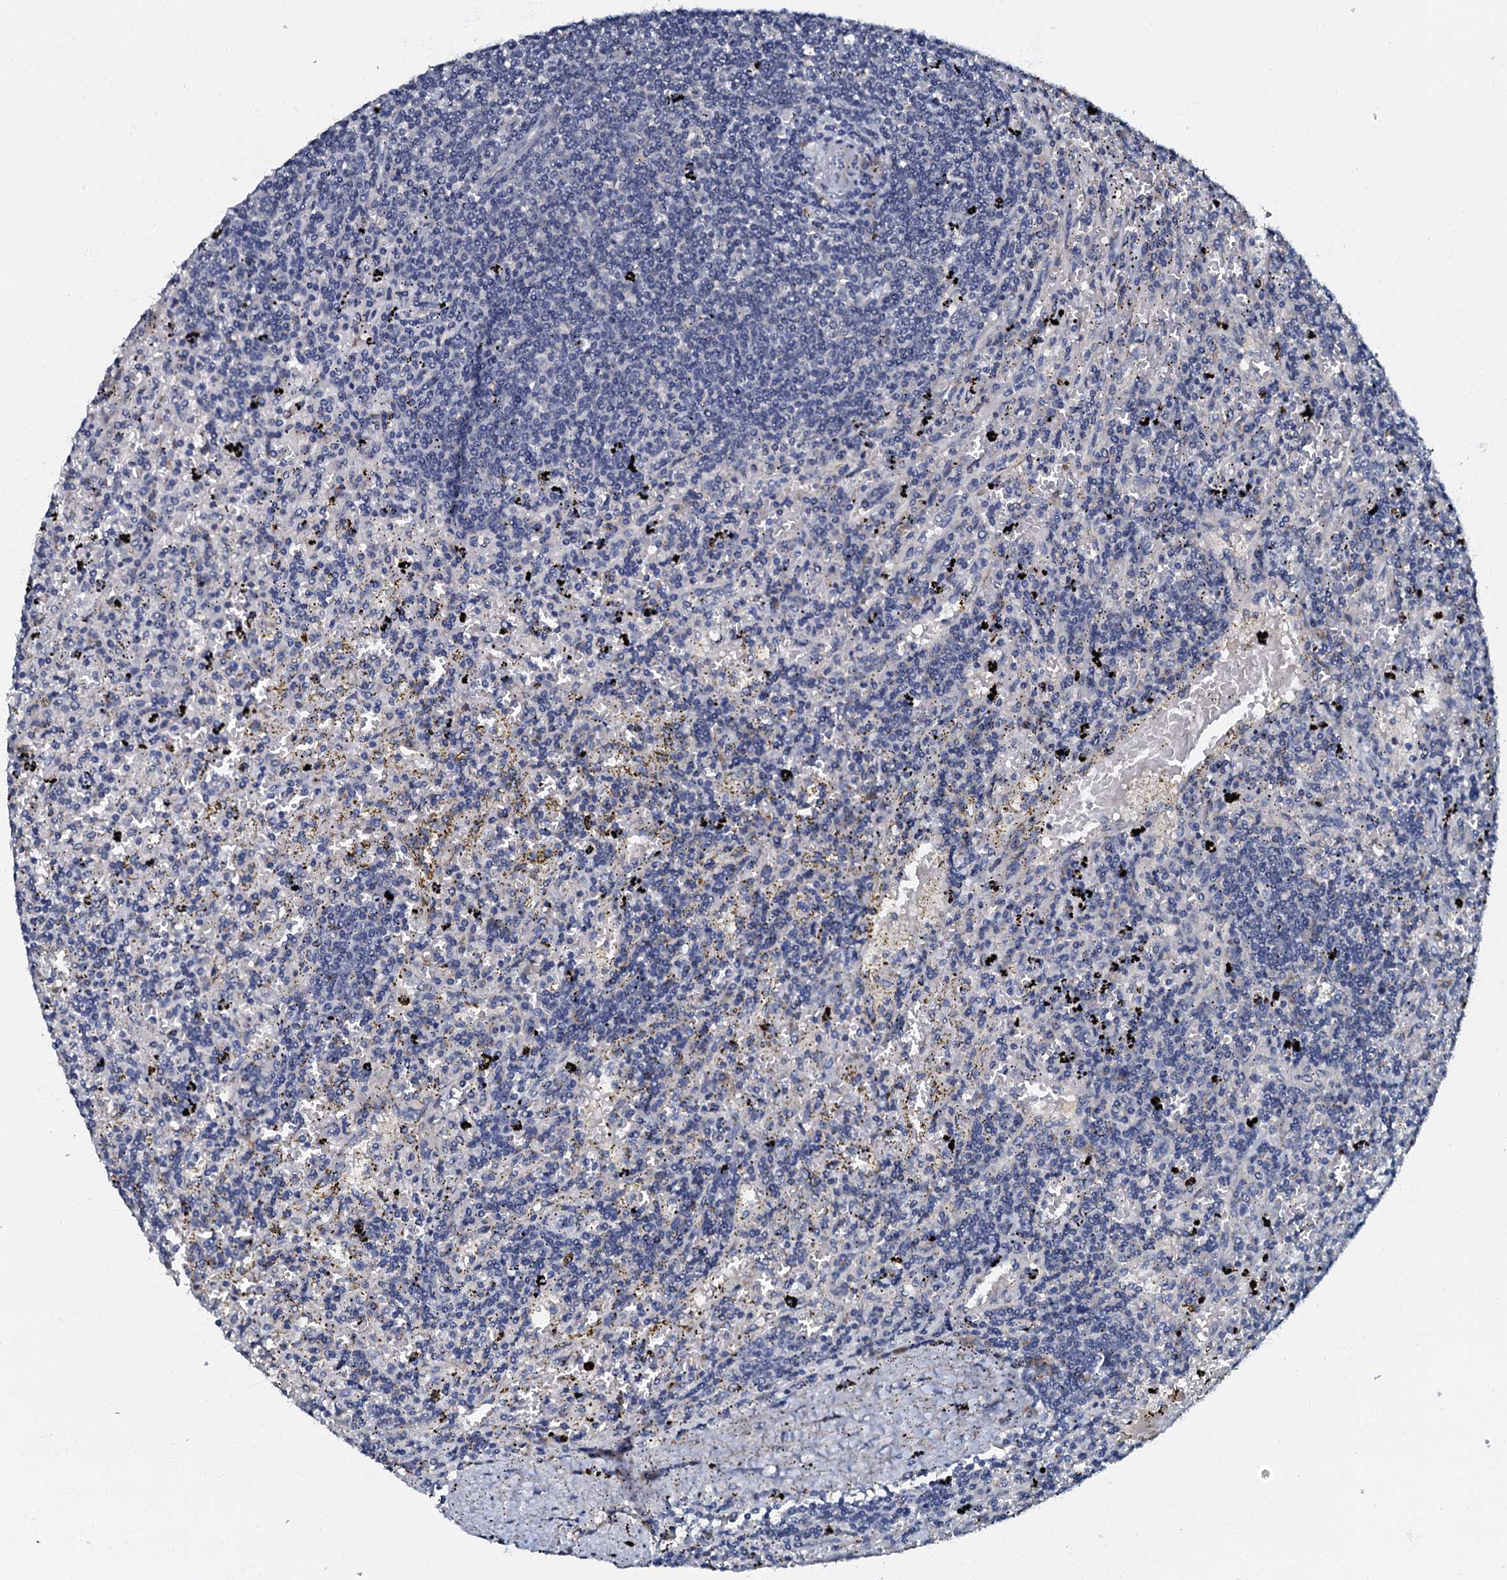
{"staining": {"intensity": "negative", "quantity": "none", "location": "none"}, "tissue": "lymphoma", "cell_type": "Tumor cells", "image_type": "cancer", "snomed": [{"axis": "morphology", "description": "Malignant lymphoma, non-Hodgkin's type, Low grade"}, {"axis": "topography", "description": "Spleen"}], "caption": "The immunohistochemistry (IHC) photomicrograph has no significant positivity in tumor cells of malignant lymphoma, non-Hodgkin's type (low-grade) tissue.", "gene": "OLAH", "patient": {"sex": "male", "age": 76}}